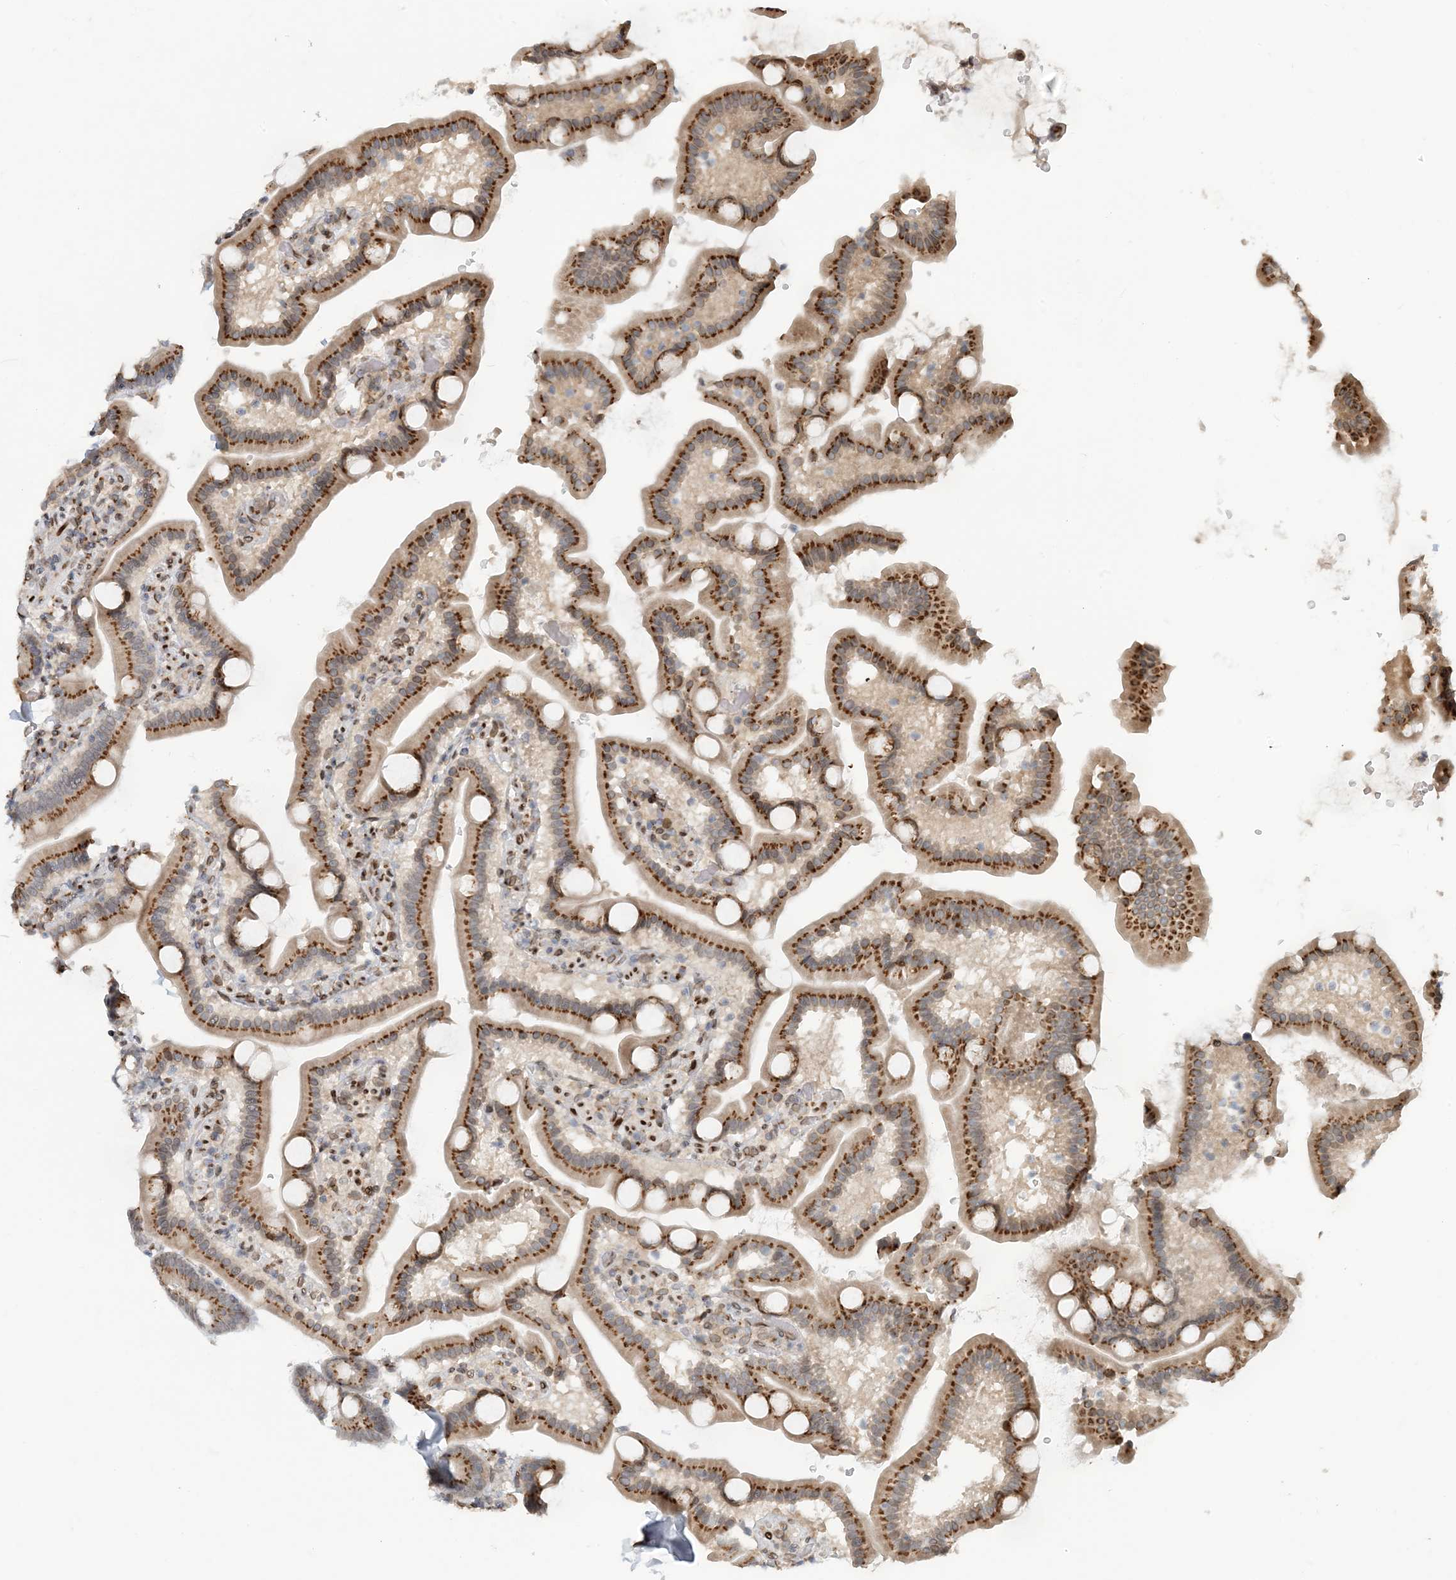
{"staining": {"intensity": "strong", "quantity": "25%-75%", "location": "cytoplasmic/membranous"}, "tissue": "duodenum", "cell_type": "Glandular cells", "image_type": "normal", "snomed": [{"axis": "morphology", "description": "Normal tissue, NOS"}, {"axis": "topography", "description": "Duodenum"}], "caption": "Approximately 25%-75% of glandular cells in unremarkable duodenum show strong cytoplasmic/membranous protein expression as visualized by brown immunohistochemical staining.", "gene": "SLC35A2", "patient": {"sex": "male", "age": 55}}